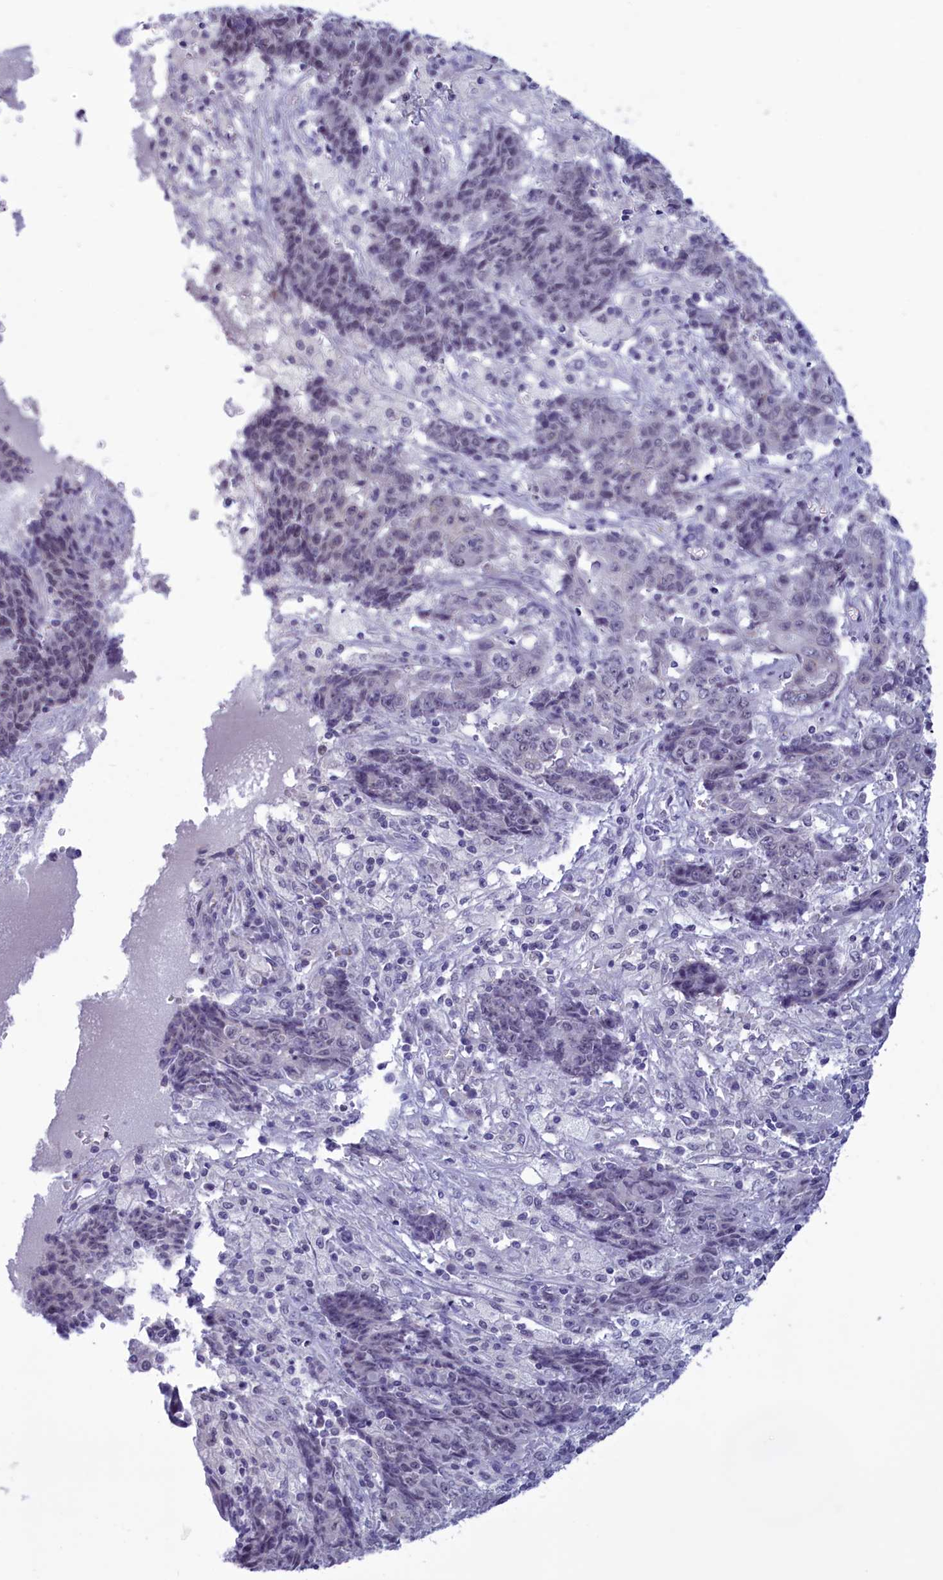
{"staining": {"intensity": "negative", "quantity": "none", "location": "none"}, "tissue": "ovarian cancer", "cell_type": "Tumor cells", "image_type": "cancer", "snomed": [{"axis": "morphology", "description": "Carcinoma, endometroid"}, {"axis": "topography", "description": "Ovary"}], "caption": "Immunohistochemical staining of human ovarian endometroid carcinoma displays no significant expression in tumor cells. Brightfield microscopy of immunohistochemistry (IHC) stained with DAB (3,3'-diaminobenzidine) (brown) and hematoxylin (blue), captured at high magnification.", "gene": "ELOA2", "patient": {"sex": "female", "age": 42}}